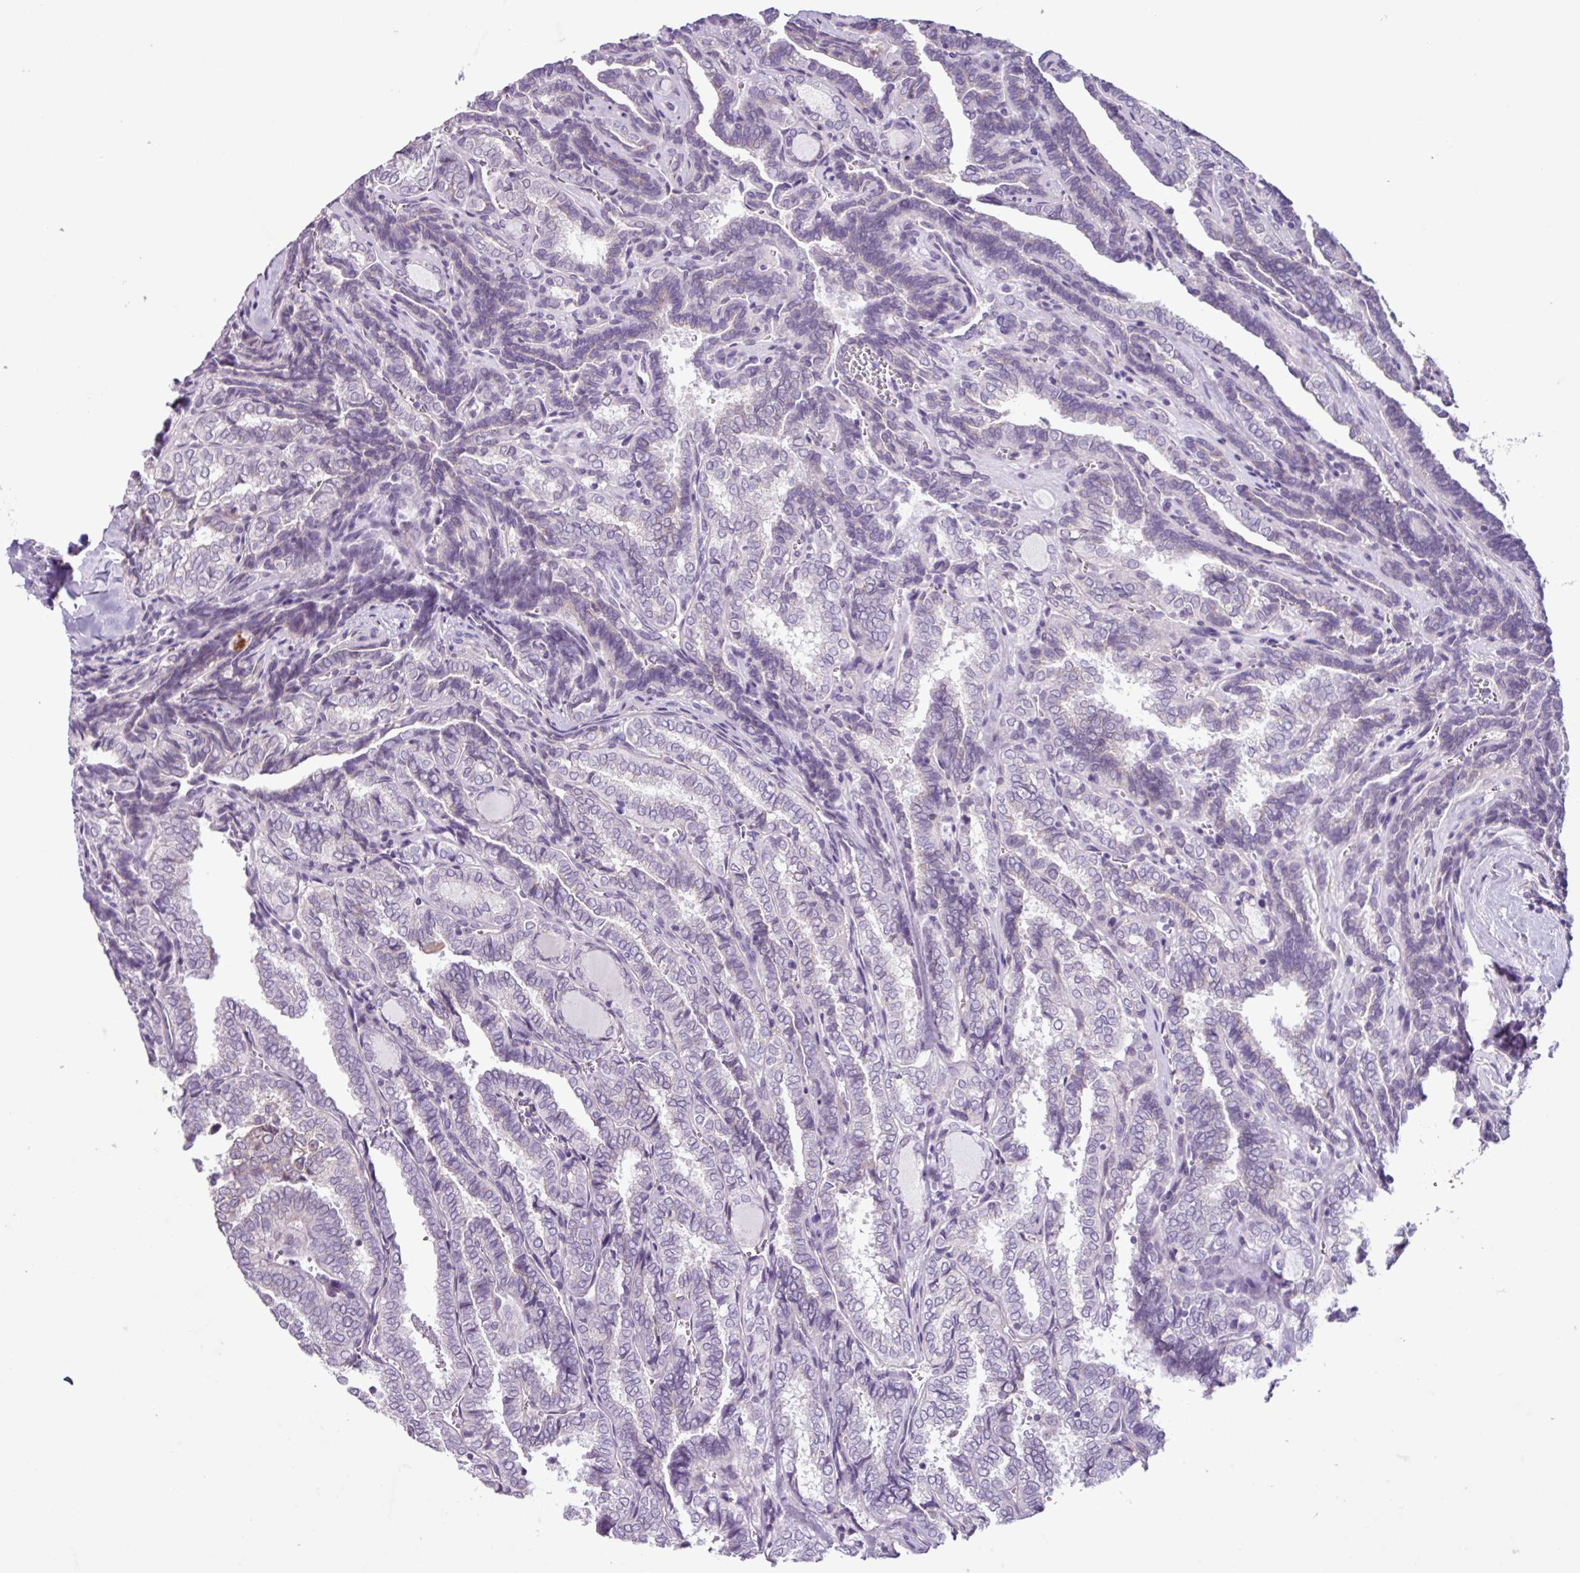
{"staining": {"intensity": "negative", "quantity": "none", "location": "none"}, "tissue": "thyroid cancer", "cell_type": "Tumor cells", "image_type": "cancer", "snomed": [{"axis": "morphology", "description": "Papillary adenocarcinoma, NOS"}, {"axis": "topography", "description": "Thyroid gland"}], "caption": "Human thyroid papillary adenocarcinoma stained for a protein using immunohistochemistry (IHC) demonstrates no positivity in tumor cells.", "gene": "C9orf24", "patient": {"sex": "female", "age": 30}}